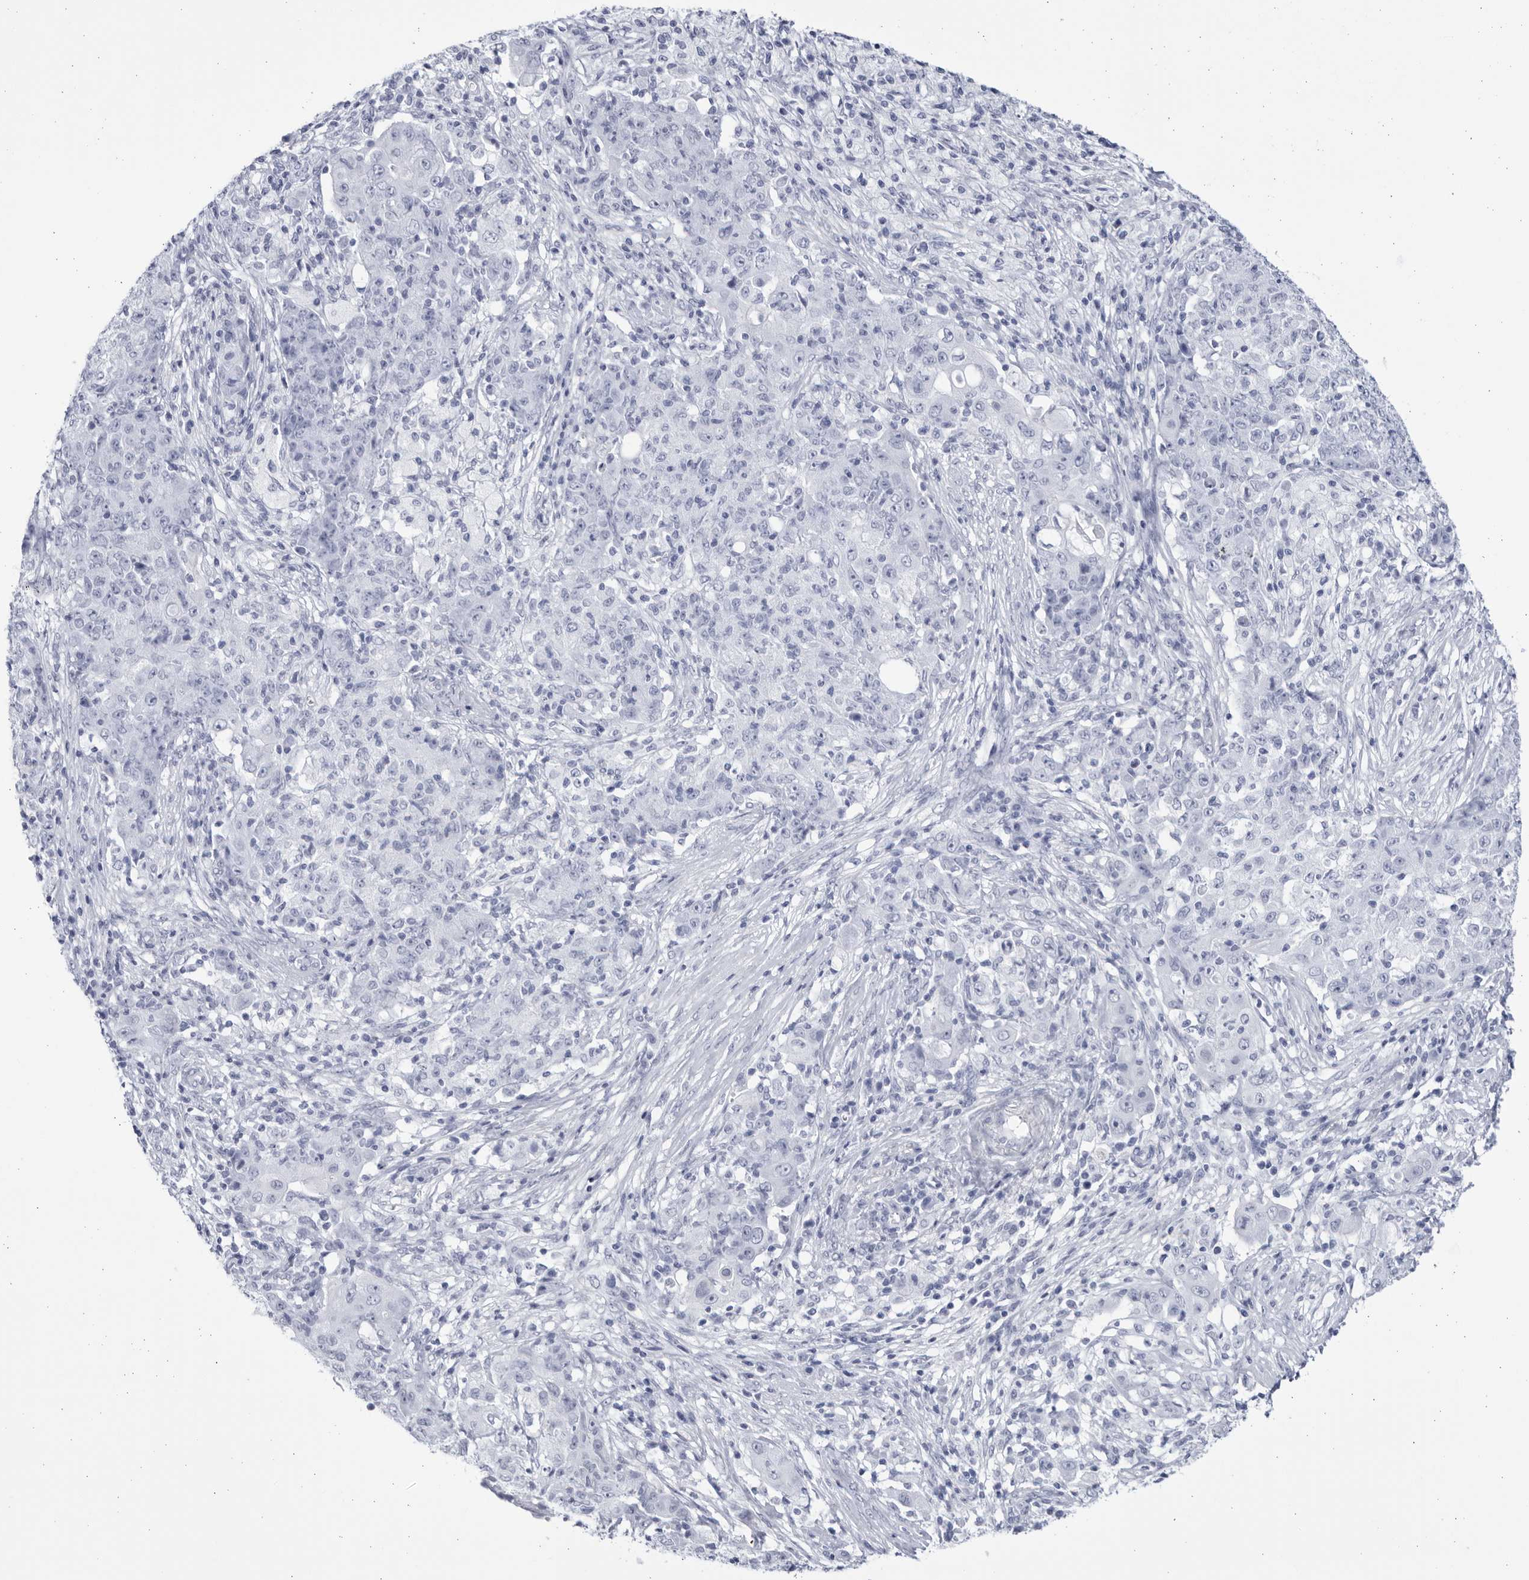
{"staining": {"intensity": "negative", "quantity": "none", "location": "none"}, "tissue": "ovarian cancer", "cell_type": "Tumor cells", "image_type": "cancer", "snomed": [{"axis": "morphology", "description": "Carcinoma, endometroid"}, {"axis": "topography", "description": "Ovary"}], "caption": "A histopathology image of human endometroid carcinoma (ovarian) is negative for staining in tumor cells.", "gene": "CCDC181", "patient": {"sex": "female", "age": 42}}